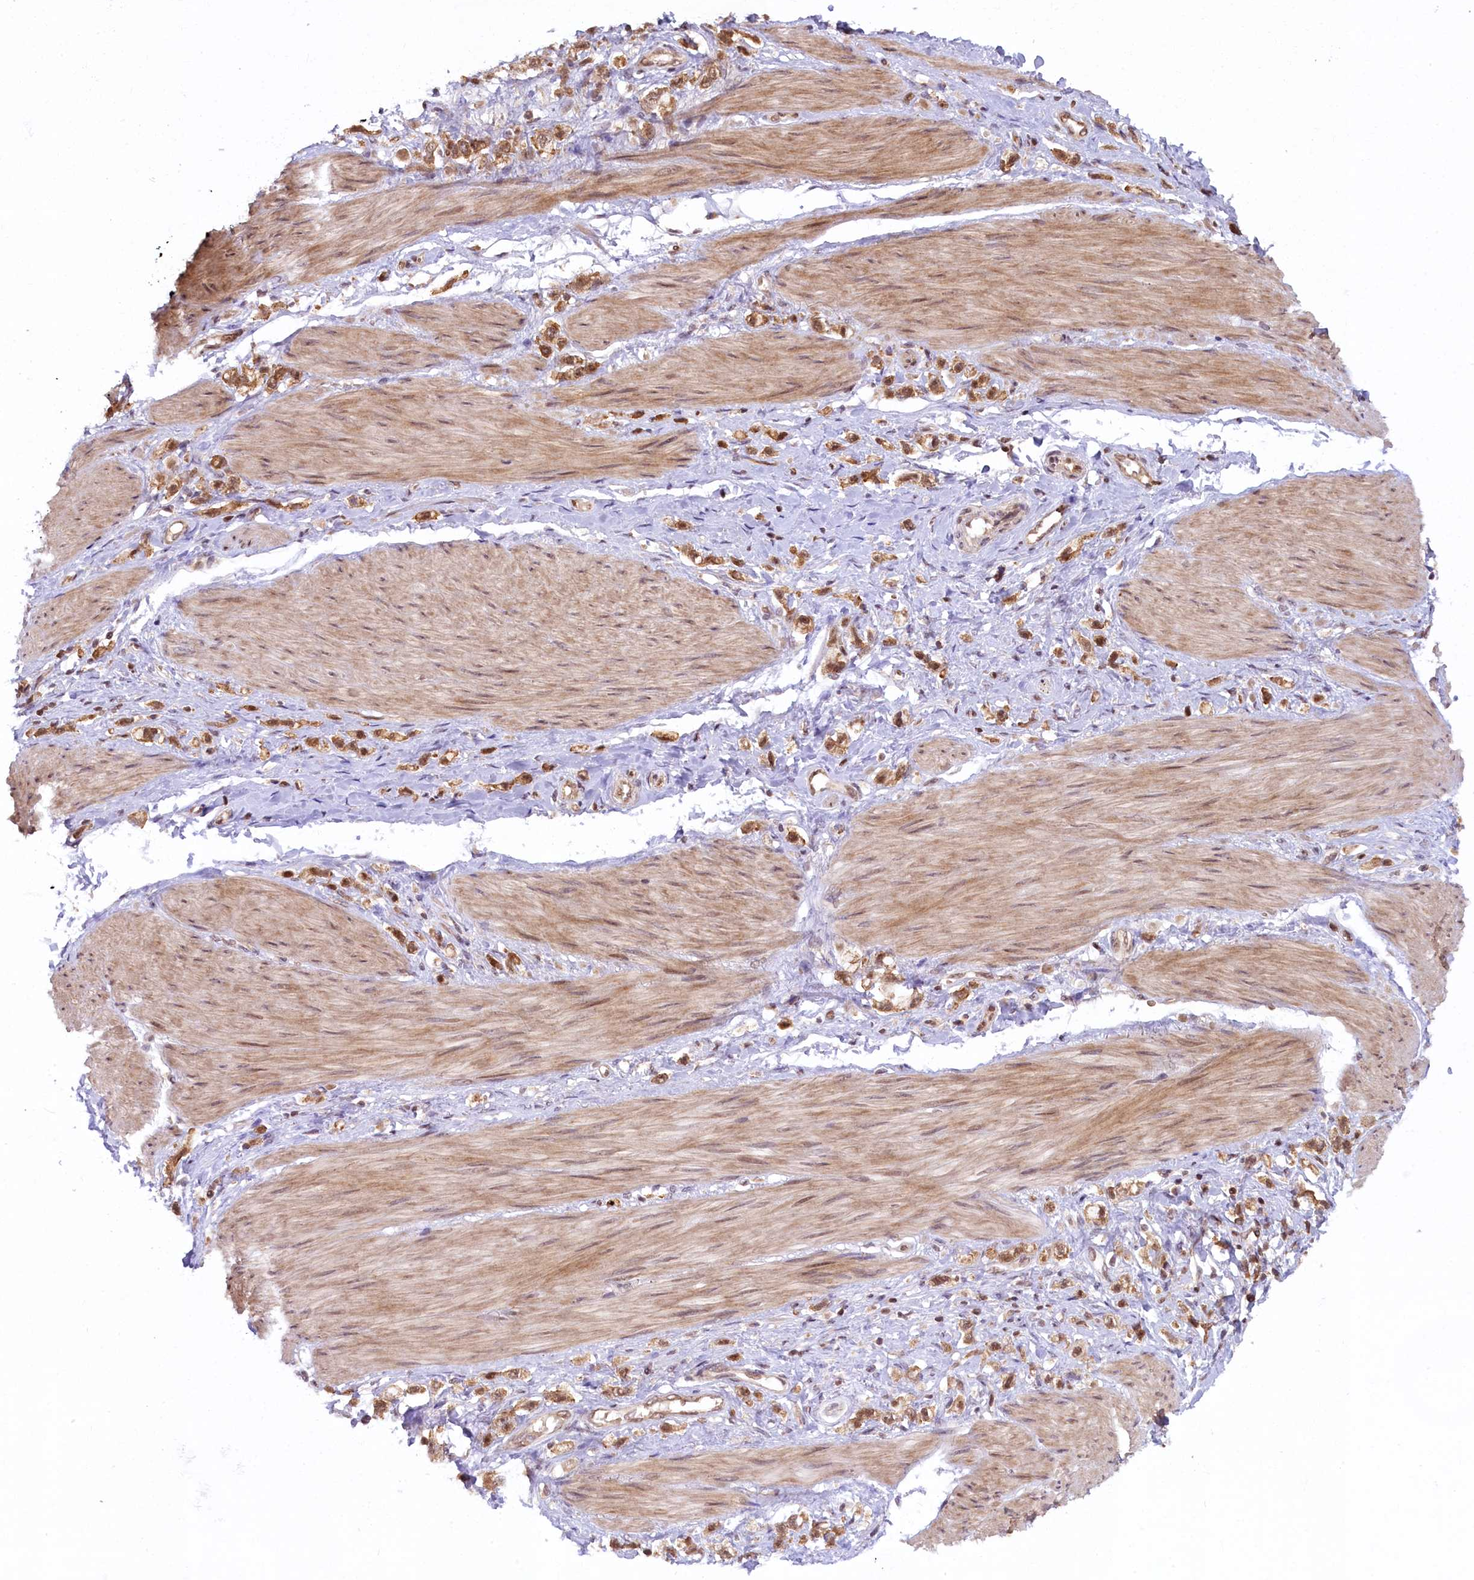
{"staining": {"intensity": "moderate", "quantity": ">75%", "location": "cytoplasmic/membranous,nuclear"}, "tissue": "stomach cancer", "cell_type": "Tumor cells", "image_type": "cancer", "snomed": [{"axis": "morphology", "description": "Adenocarcinoma, NOS"}, {"axis": "topography", "description": "Stomach"}], "caption": "IHC image of neoplastic tissue: human stomach adenocarcinoma stained using immunohistochemistry exhibits medium levels of moderate protein expression localized specifically in the cytoplasmic/membranous and nuclear of tumor cells, appearing as a cytoplasmic/membranous and nuclear brown color.", "gene": "CARD8", "patient": {"sex": "female", "age": 65}}